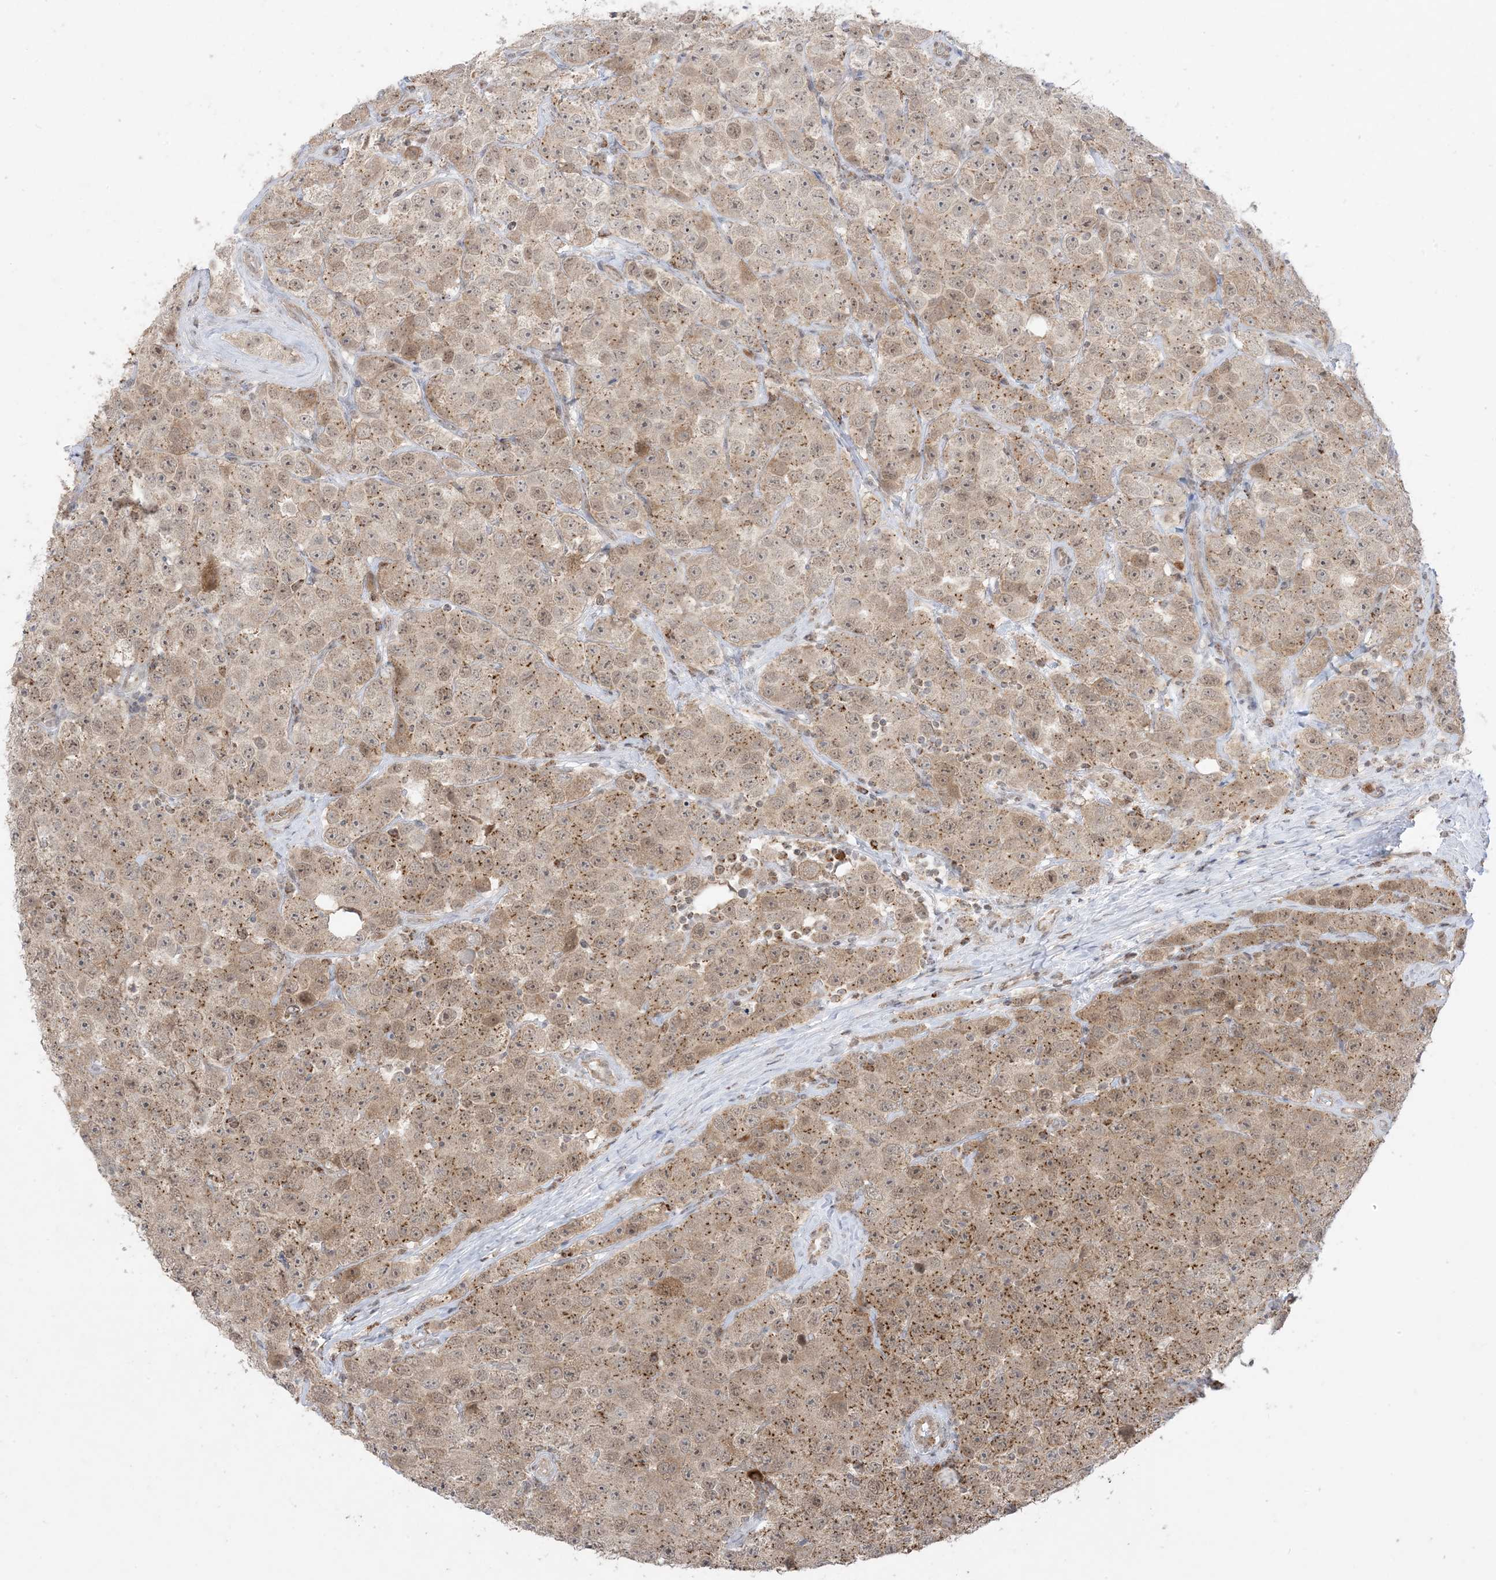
{"staining": {"intensity": "moderate", "quantity": ">75%", "location": "cytoplasmic/membranous"}, "tissue": "testis cancer", "cell_type": "Tumor cells", "image_type": "cancer", "snomed": [{"axis": "morphology", "description": "Seminoma, NOS"}, {"axis": "topography", "description": "Testis"}], "caption": "Tumor cells display moderate cytoplasmic/membranous staining in about >75% of cells in seminoma (testis).", "gene": "KANSL3", "patient": {"sex": "male", "age": 28}}